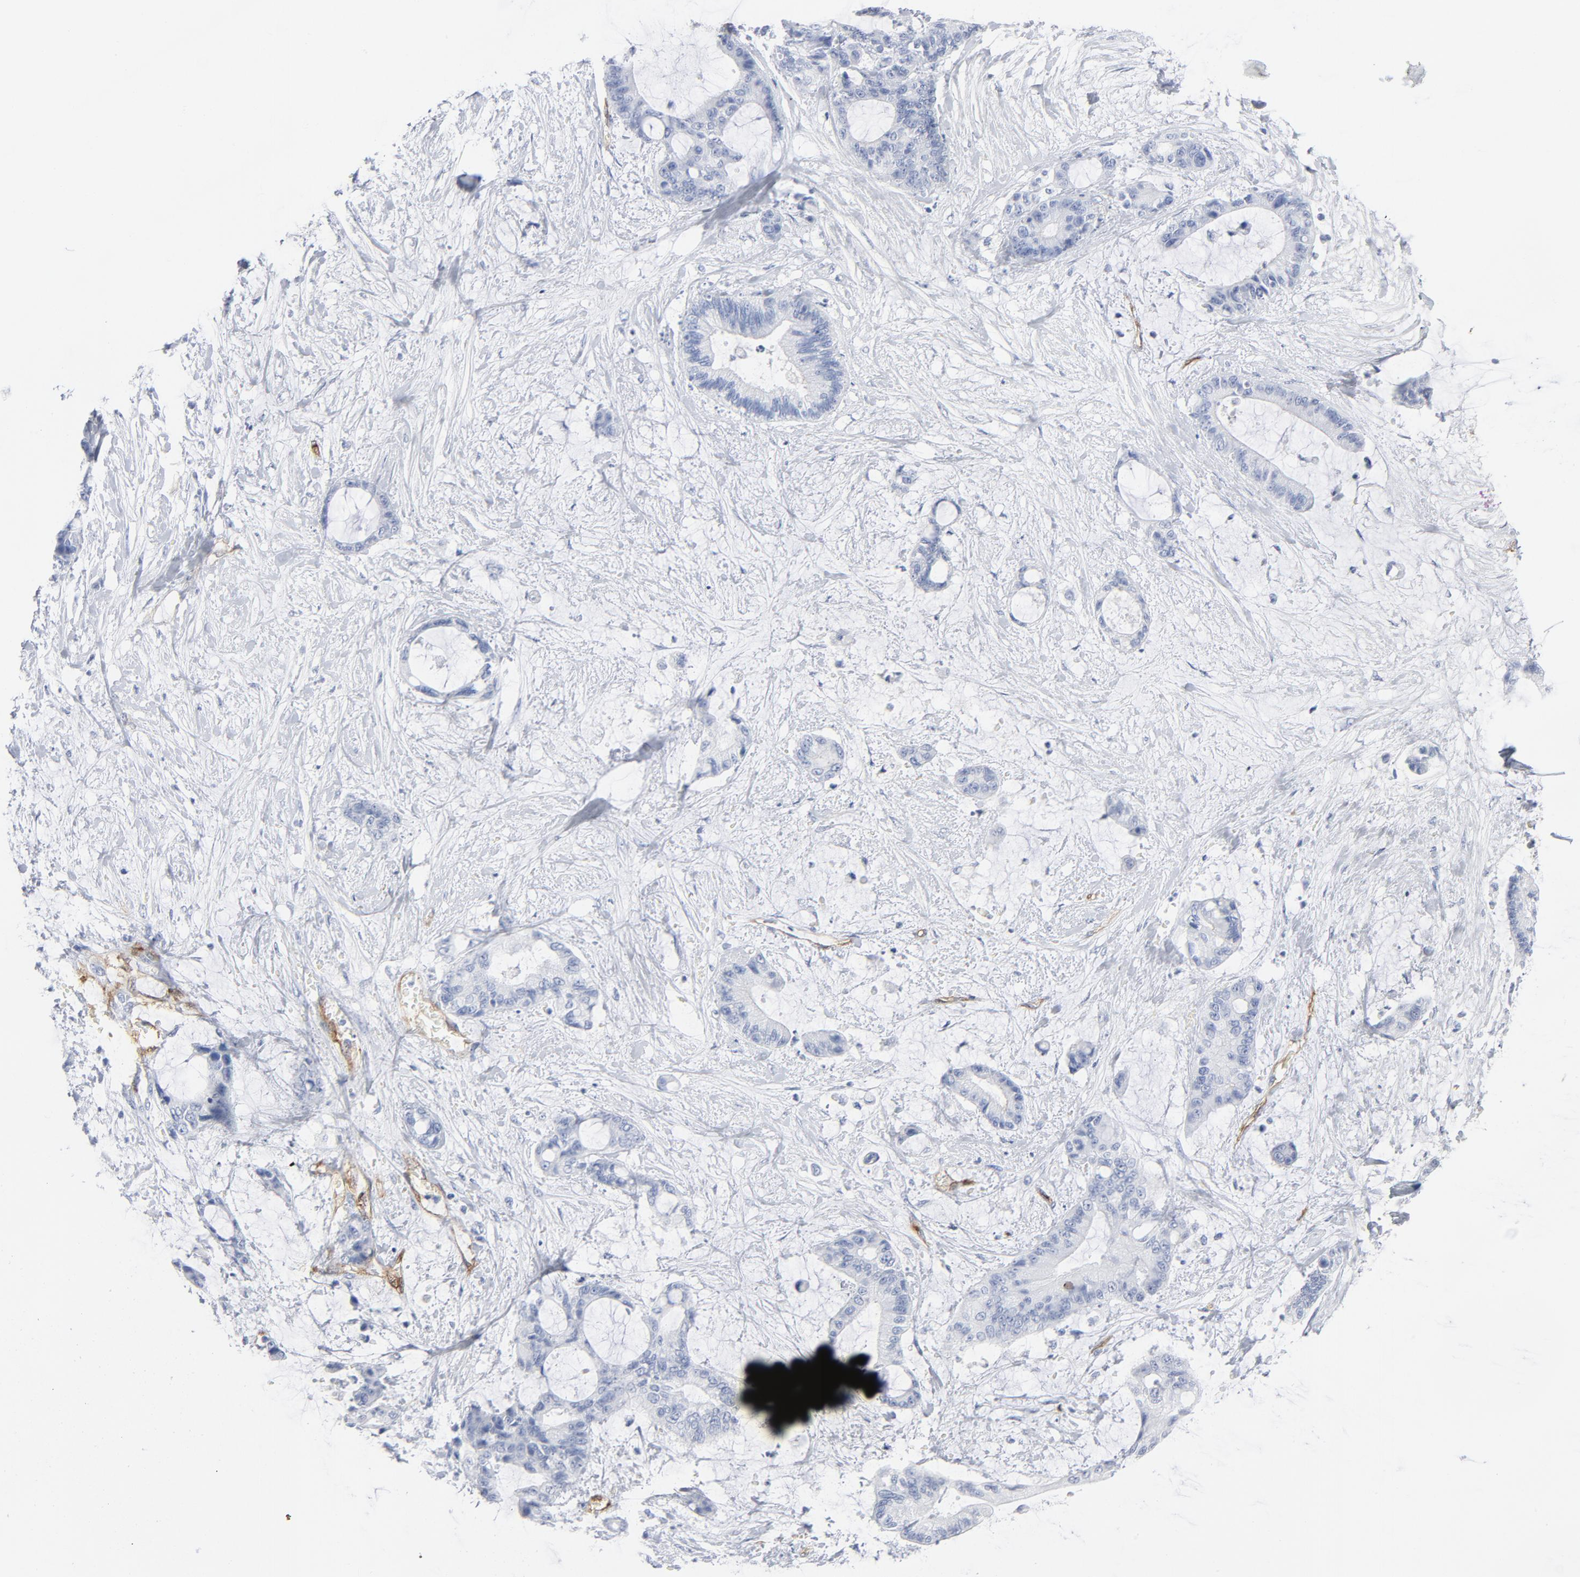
{"staining": {"intensity": "negative", "quantity": "none", "location": "none"}, "tissue": "liver cancer", "cell_type": "Tumor cells", "image_type": "cancer", "snomed": [{"axis": "morphology", "description": "Cholangiocarcinoma"}, {"axis": "topography", "description": "Liver"}], "caption": "High power microscopy image of an immunohistochemistry (IHC) image of liver cancer (cholangiocarcinoma), revealing no significant staining in tumor cells.", "gene": "SHANK3", "patient": {"sex": "female", "age": 73}}